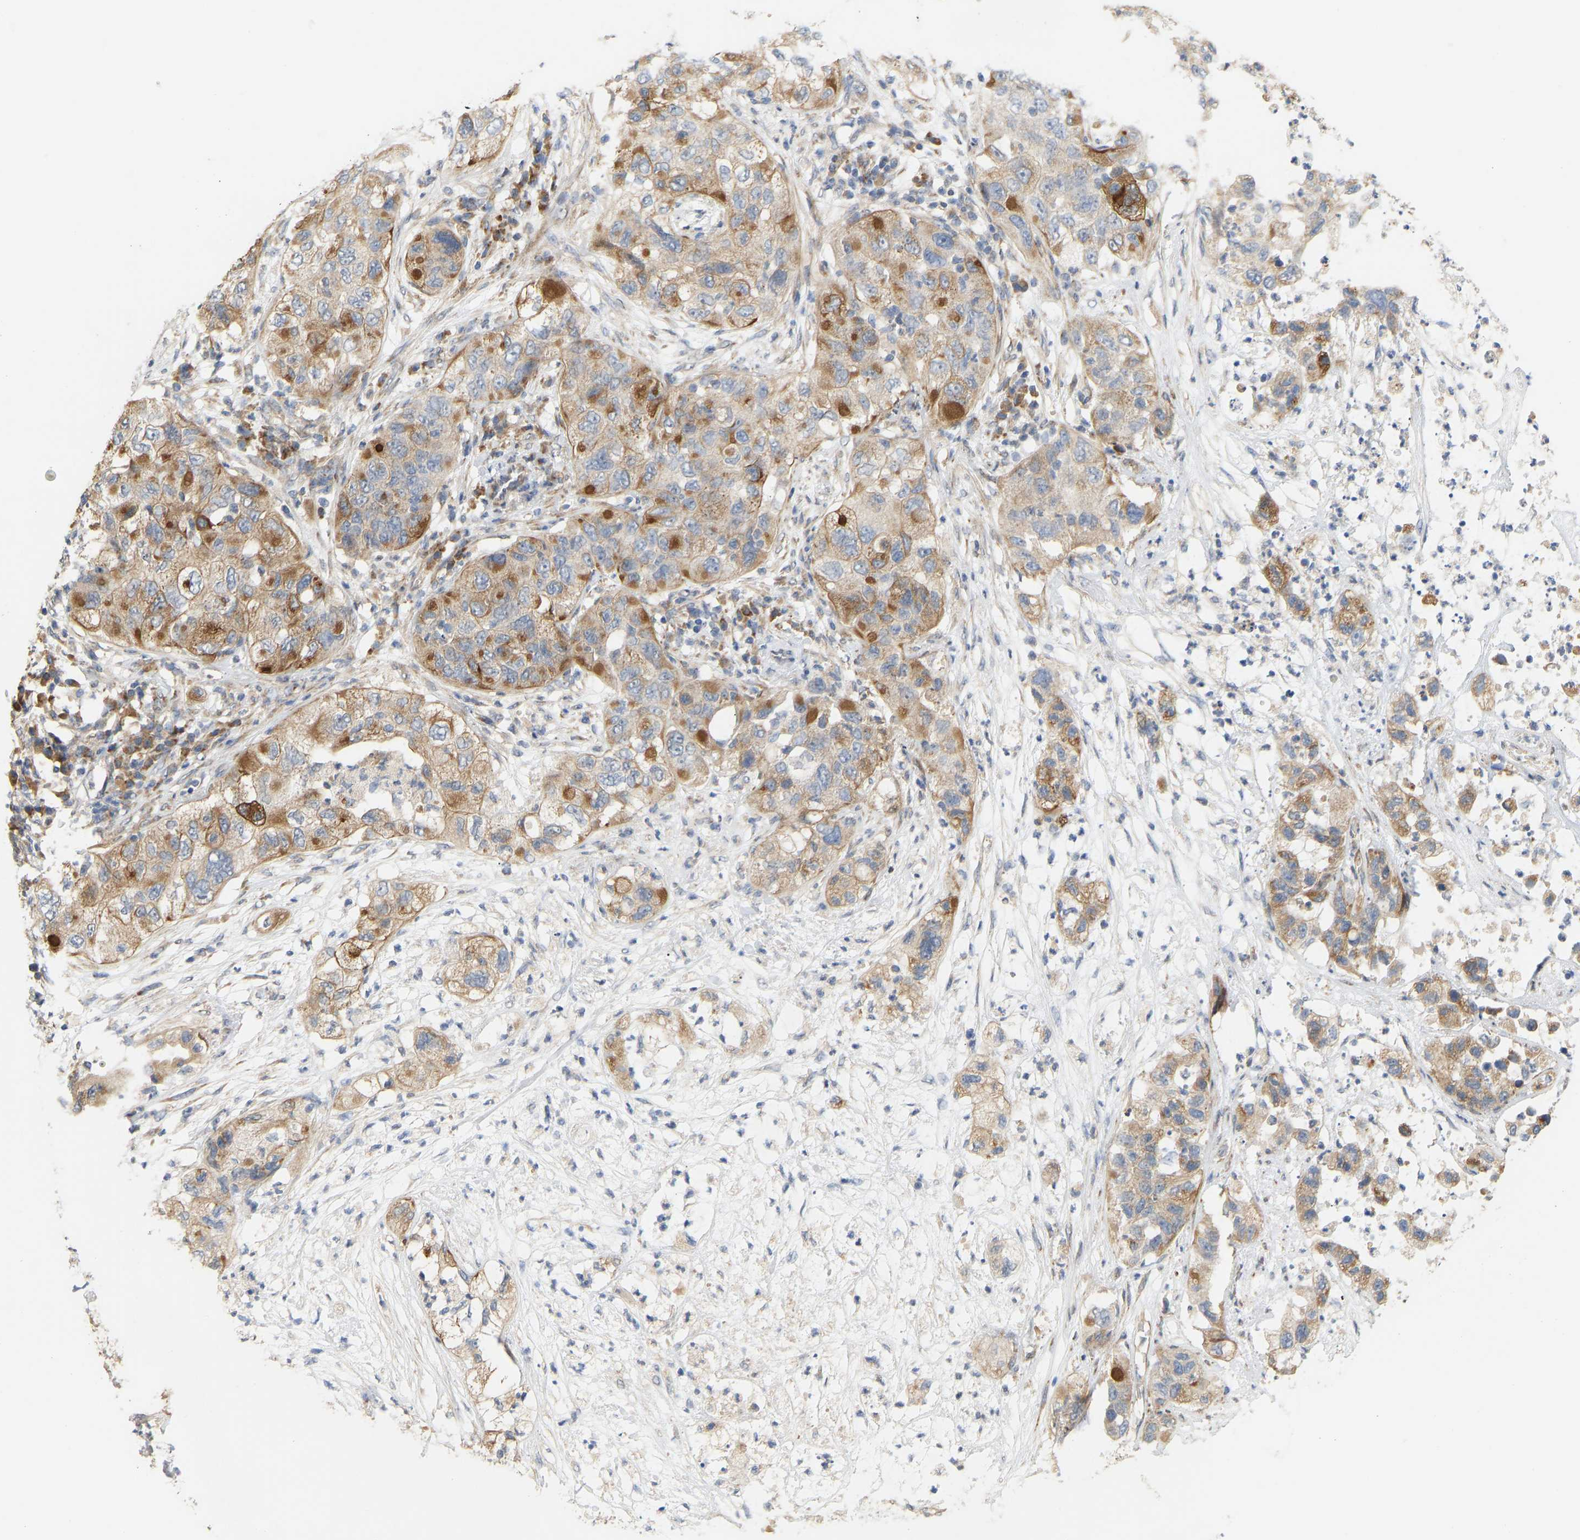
{"staining": {"intensity": "moderate", "quantity": ">75%", "location": "cytoplasmic/membranous"}, "tissue": "pancreatic cancer", "cell_type": "Tumor cells", "image_type": "cancer", "snomed": [{"axis": "morphology", "description": "Adenocarcinoma, NOS"}, {"axis": "topography", "description": "Pancreas"}], "caption": "IHC photomicrograph of pancreatic adenocarcinoma stained for a protein (brown), which displays medium levels of moderate cytoplasmic/membranous expression in about >75% of tumor cells.", "gene": "HACD2", "patient": {"sex": "female", "age": 78}}